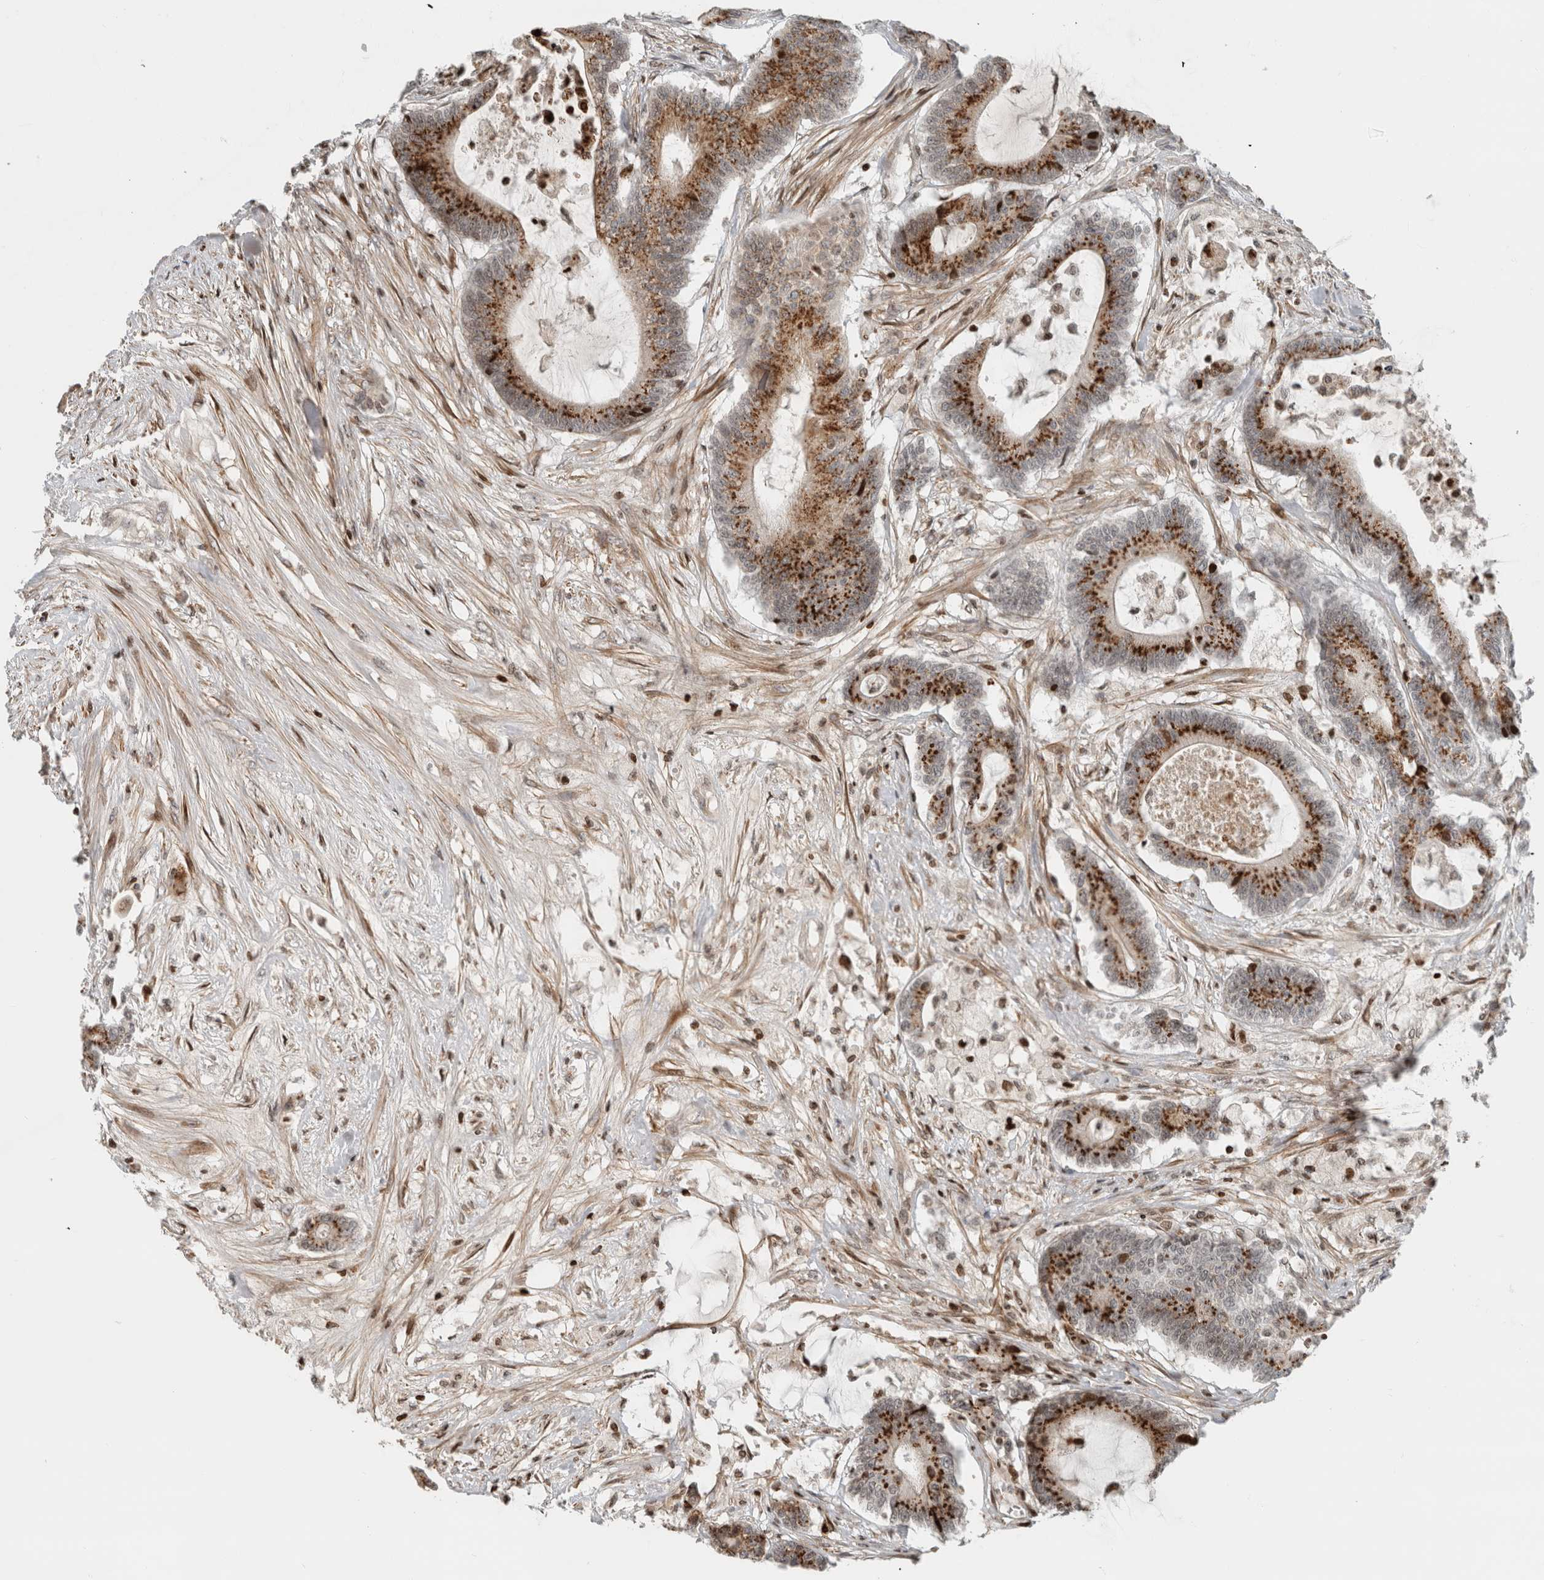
{"staining": {"intensity": "moderate", "quantity": ">75%", "location": "cytoplasmic/membranous"}, "tissue": "colorectal cancer", "cell_type": "Tumor cells", "image_type": "cancer", "snomed": [{"axis": "morphology", "description": "Adenocarcinoma, NOS"}, {"axis": "topography", "description": "Colon"}], "caption": "Colorectal cancer tissue reveals moderate cytoplasmic/membranous staining in approximately >75% of tumor cells", "gene": "GINS4", "patient": {"sex": "female", "age": 84}}